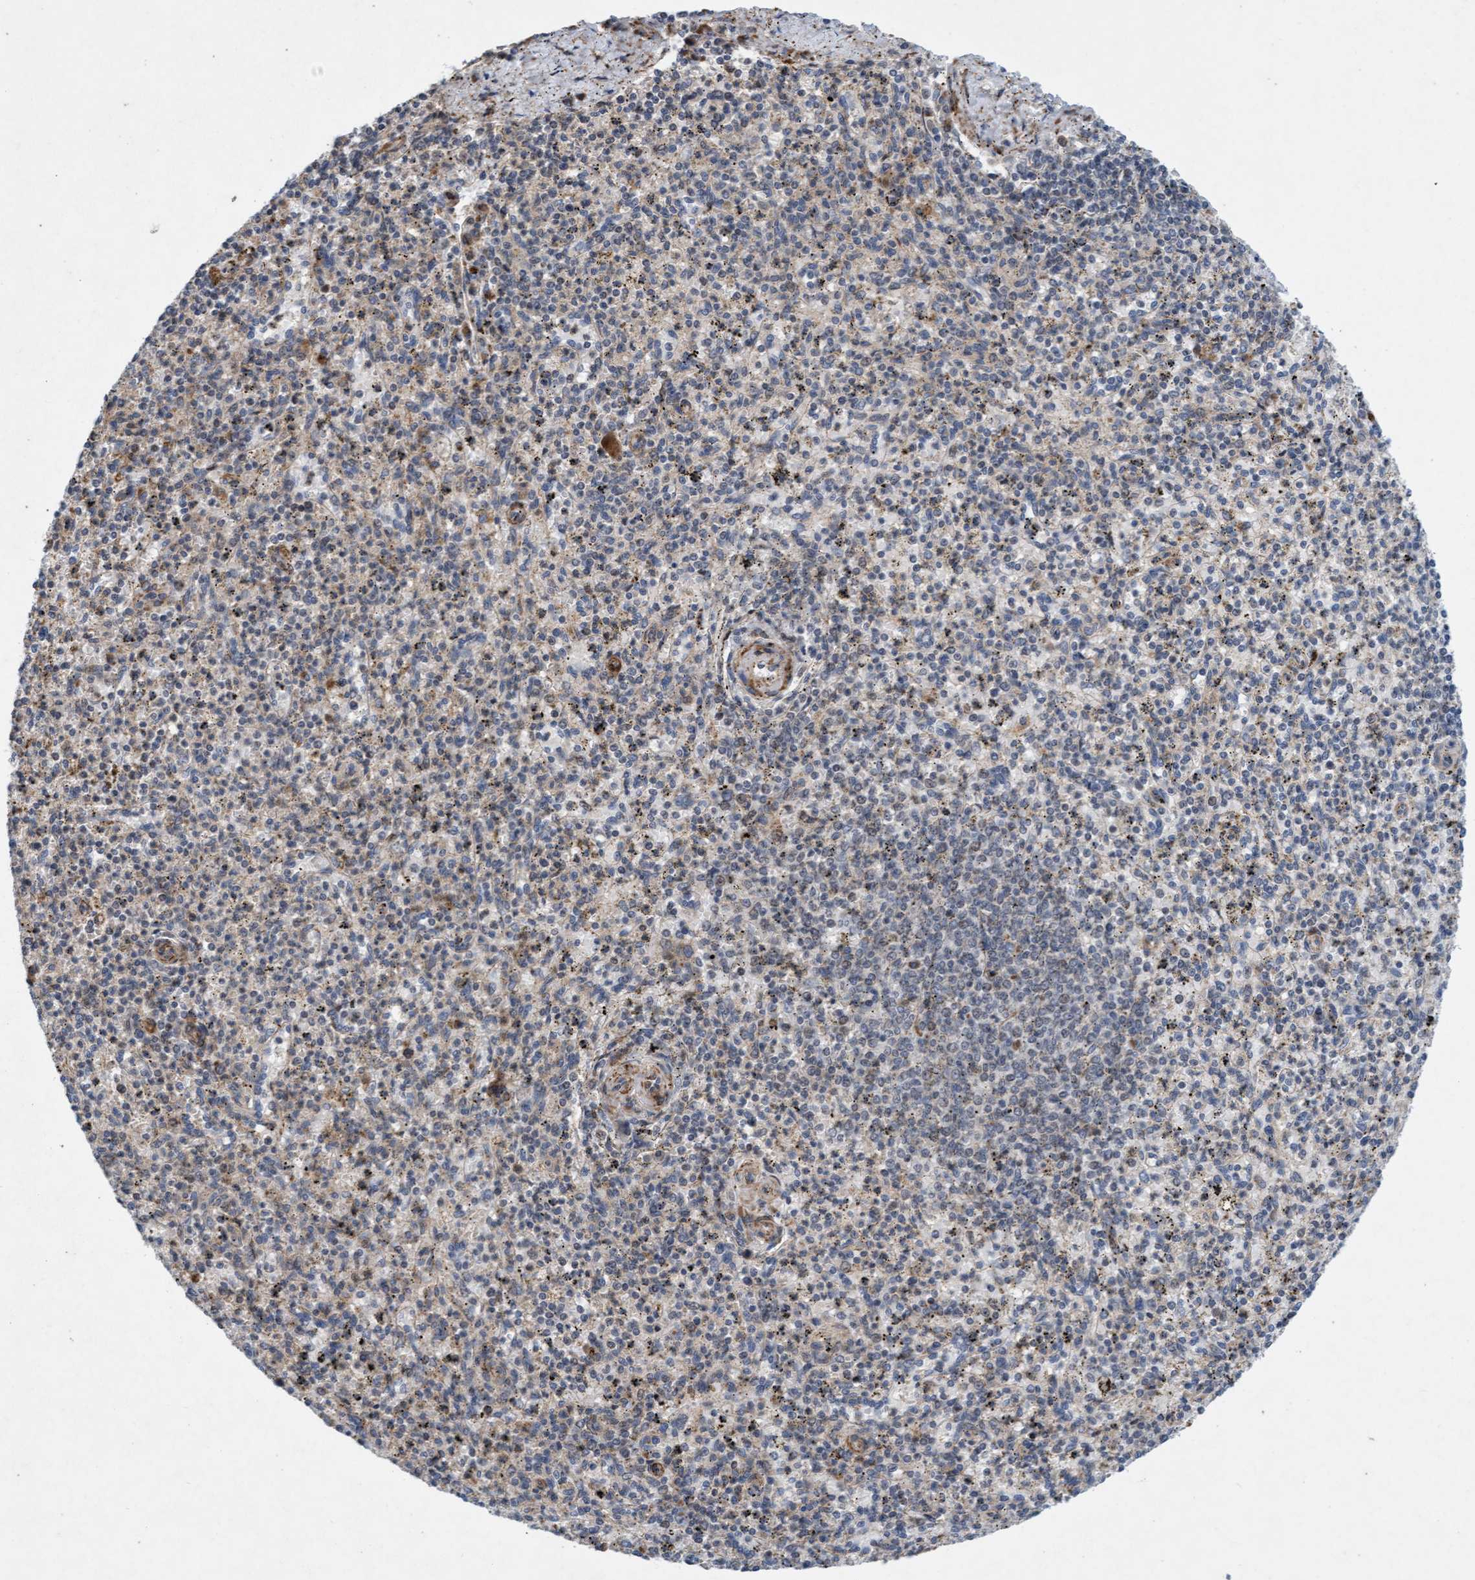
{"staining": {"intensity": "weak", "quantity": "25%-75%", "location": "cytoplasmic/membranous"}, "tissue": "spleen", "cell_type": "Cells in red pulp", "image_type": "normal", "snomed": [{"axis": "morphology", "description": "Normal tissue, NOS"}, {"axis": "topography", "description": "Spleen"}], "caption": "Protein staining by IHC demonstrates weak cytoplasmic/membranous expression in about 25%-75% of cells in red pulp in unremarkable spleen.", "gene": "TMEM70", "patient": {"sex": "male", "age": 72}}